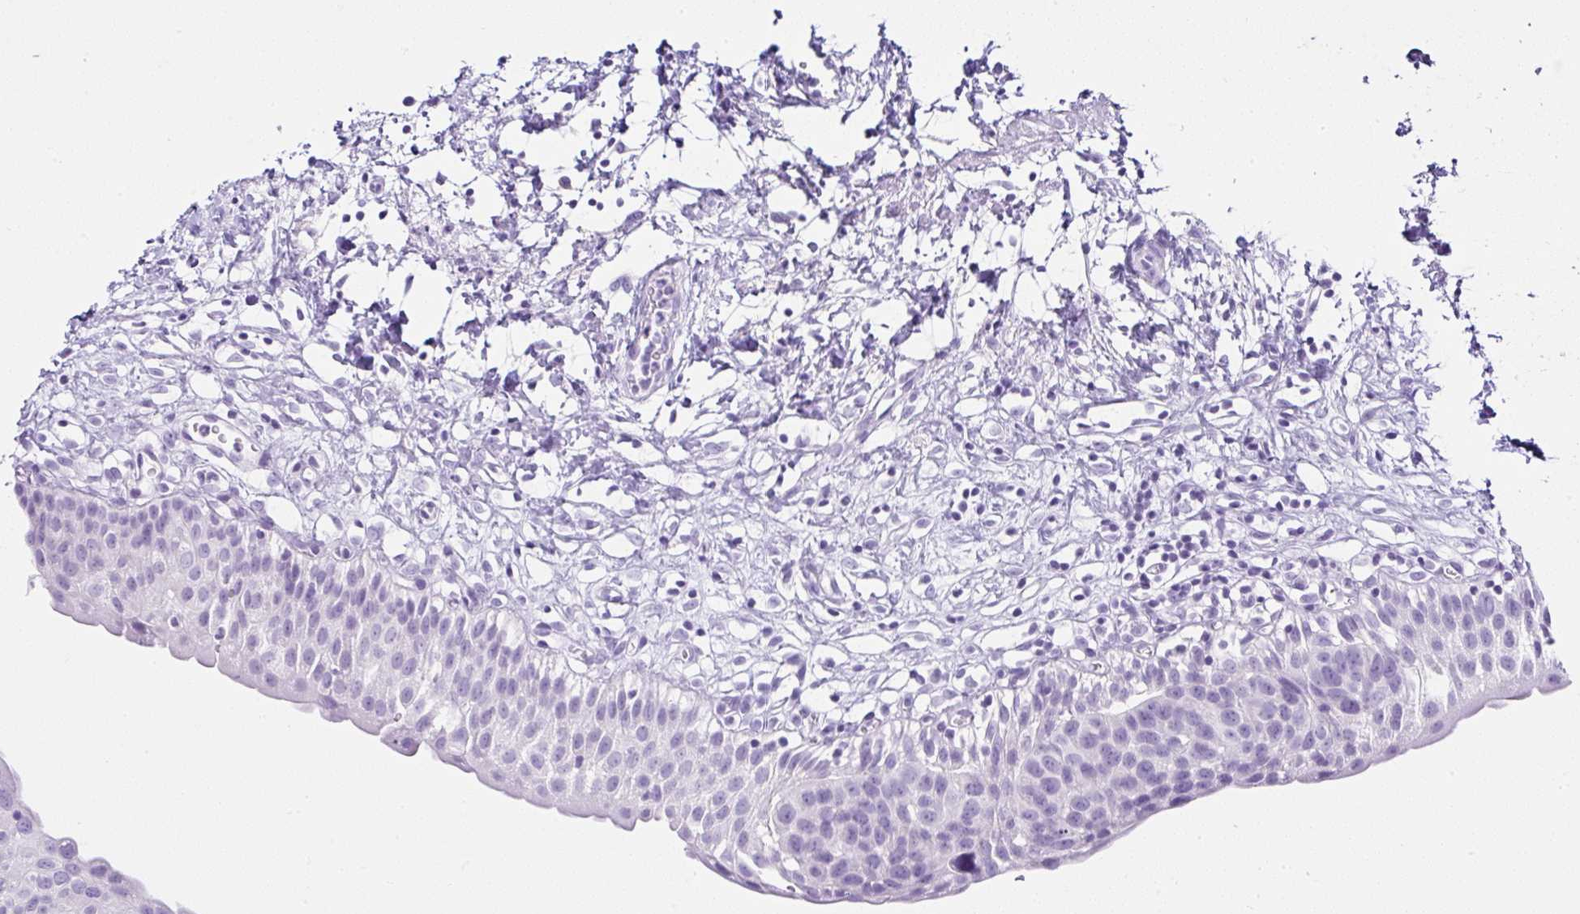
{"staining": {"intensity": "strong", "quantity": "<25%", "location": "cytoplasmic/membranous,nuclear"}, "tissue": "urinary bladder", "cell_type": "Urothelial cells", "image_type": "normal", "snomed": [{"axis": "morphology", "description": "Normal tissue, NOS"}, {"axis": "topography", "description": "Urinary bladder"}], "caption": "An IHC histopathology image of normal tissue is shown. Protein staining in brown highlights strong cytoplasmic/membranous,nuclear positivity in urinary bladder within urothelial cells. Using DAB (brown) and hematoxylin (blue) stains, captured at high magnification using brightfield microscopy.", "gene": "SERPINB3", "patient": {"sex": "male", "age": 51}}